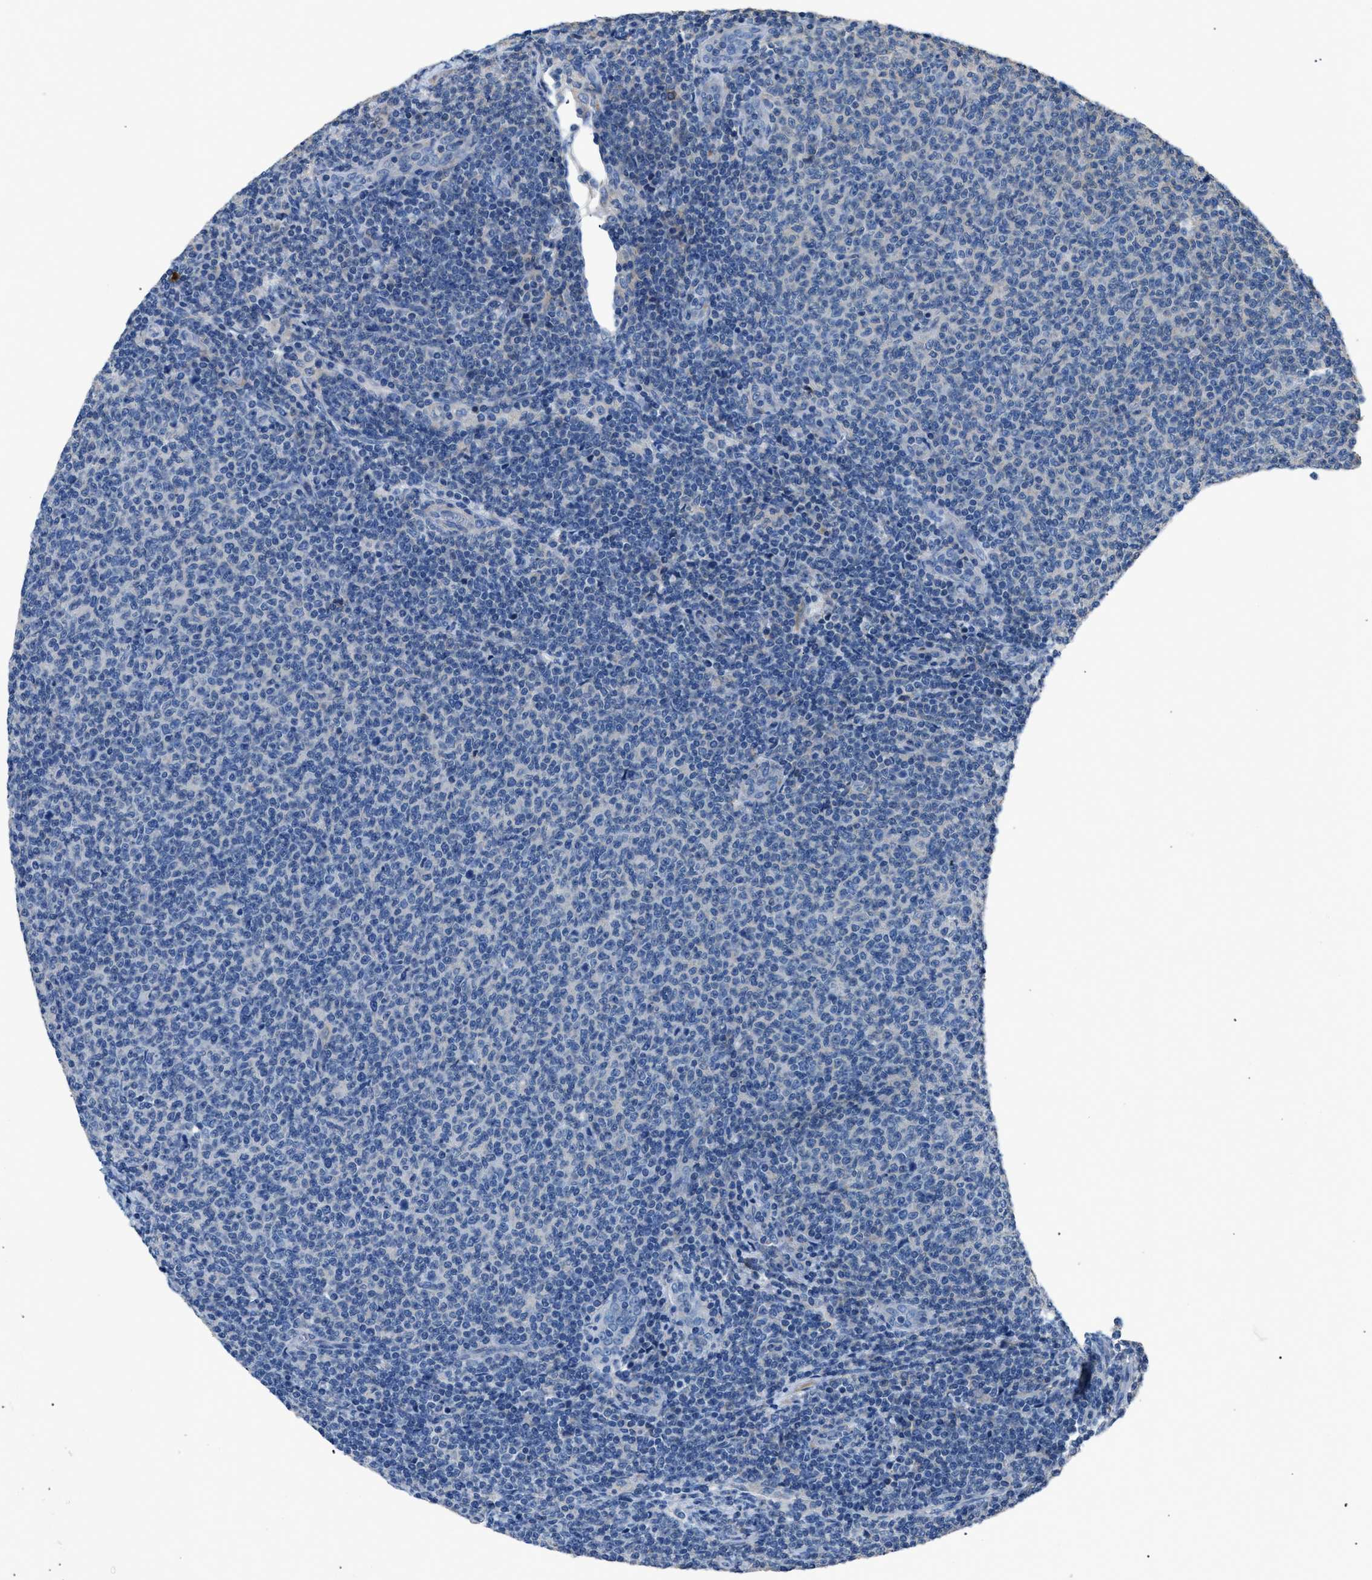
{"staining": {"intensity": "negative", "quantity": "none", "location": "none"}, "tissue": "lymphoma", "cell_type": "Tumor cells", "image_type": "cancer", "snomed": [{"axis": "morphology", "description": "Malignant lymphoma, non-Hodgkin's type, Low grade"}, {"axis": "topography", "description": "Lymph node"}], "caption": "A high-resolution micrograph shows immunohistochemistry staining of lymphoma, which exhibits no significant staining in tumor cells.", "gene": "SGCZ", "patient": {"sex": "male", "age": 66}}